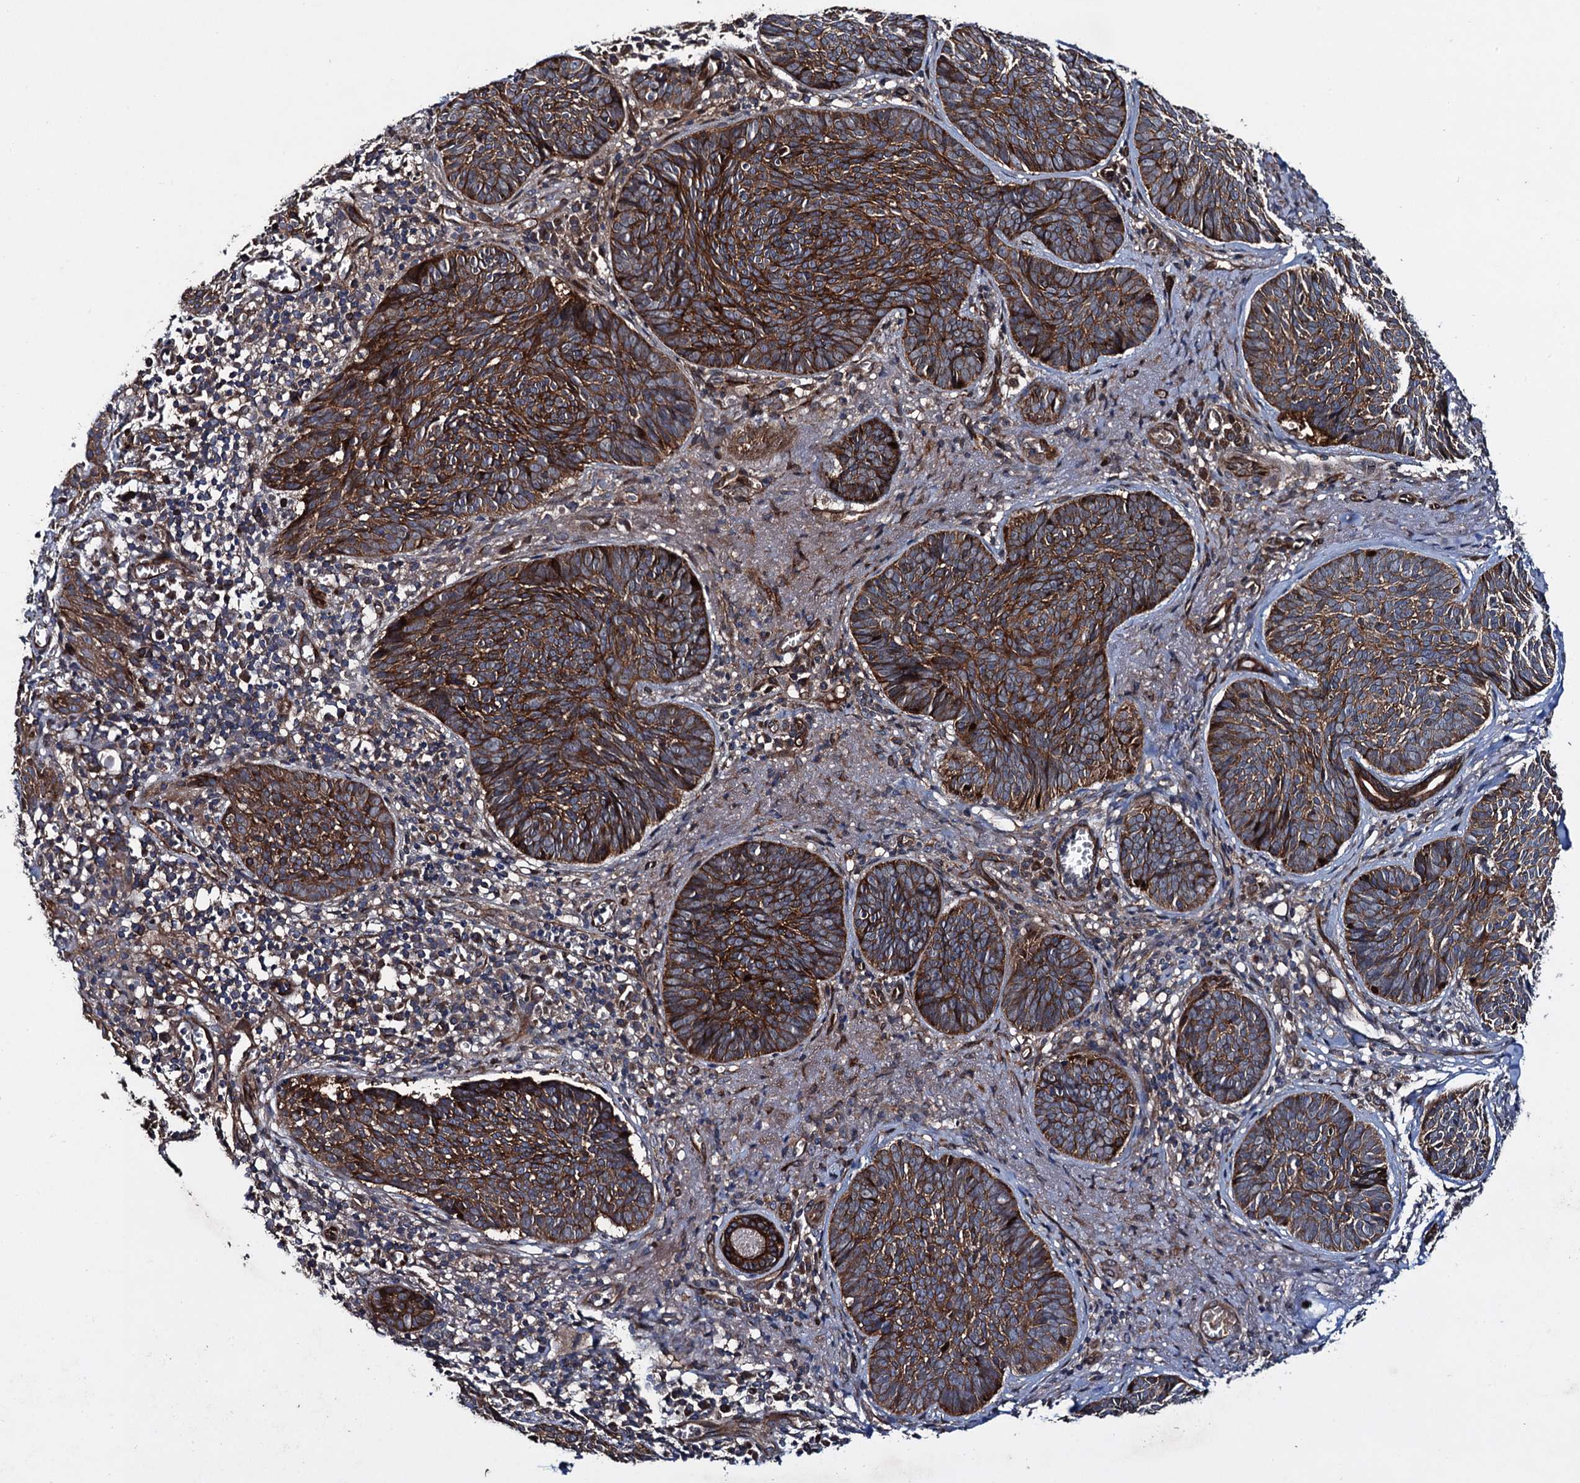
{"staining": {"intensity": "strong", "quantity": ">75%", "location": "cytoplasmic/membranous"}, "tissue": "skin cancer", "cell_type": "Tumor cells", "image_type": "cancer", "snomed": [{"axis": "morphology", "description": "Basal cell carcinoma"}, {"axis": "topography", "description": "Skin"}], "caption": "Tumor cells exhibit high levels of strong cytoplasmic/membranous positivity in approximately >75% of cells in human basal cell carcinoma (skin).", "gene": "RHOBTB1", "patient": {"sex": "female", "age": 74}}